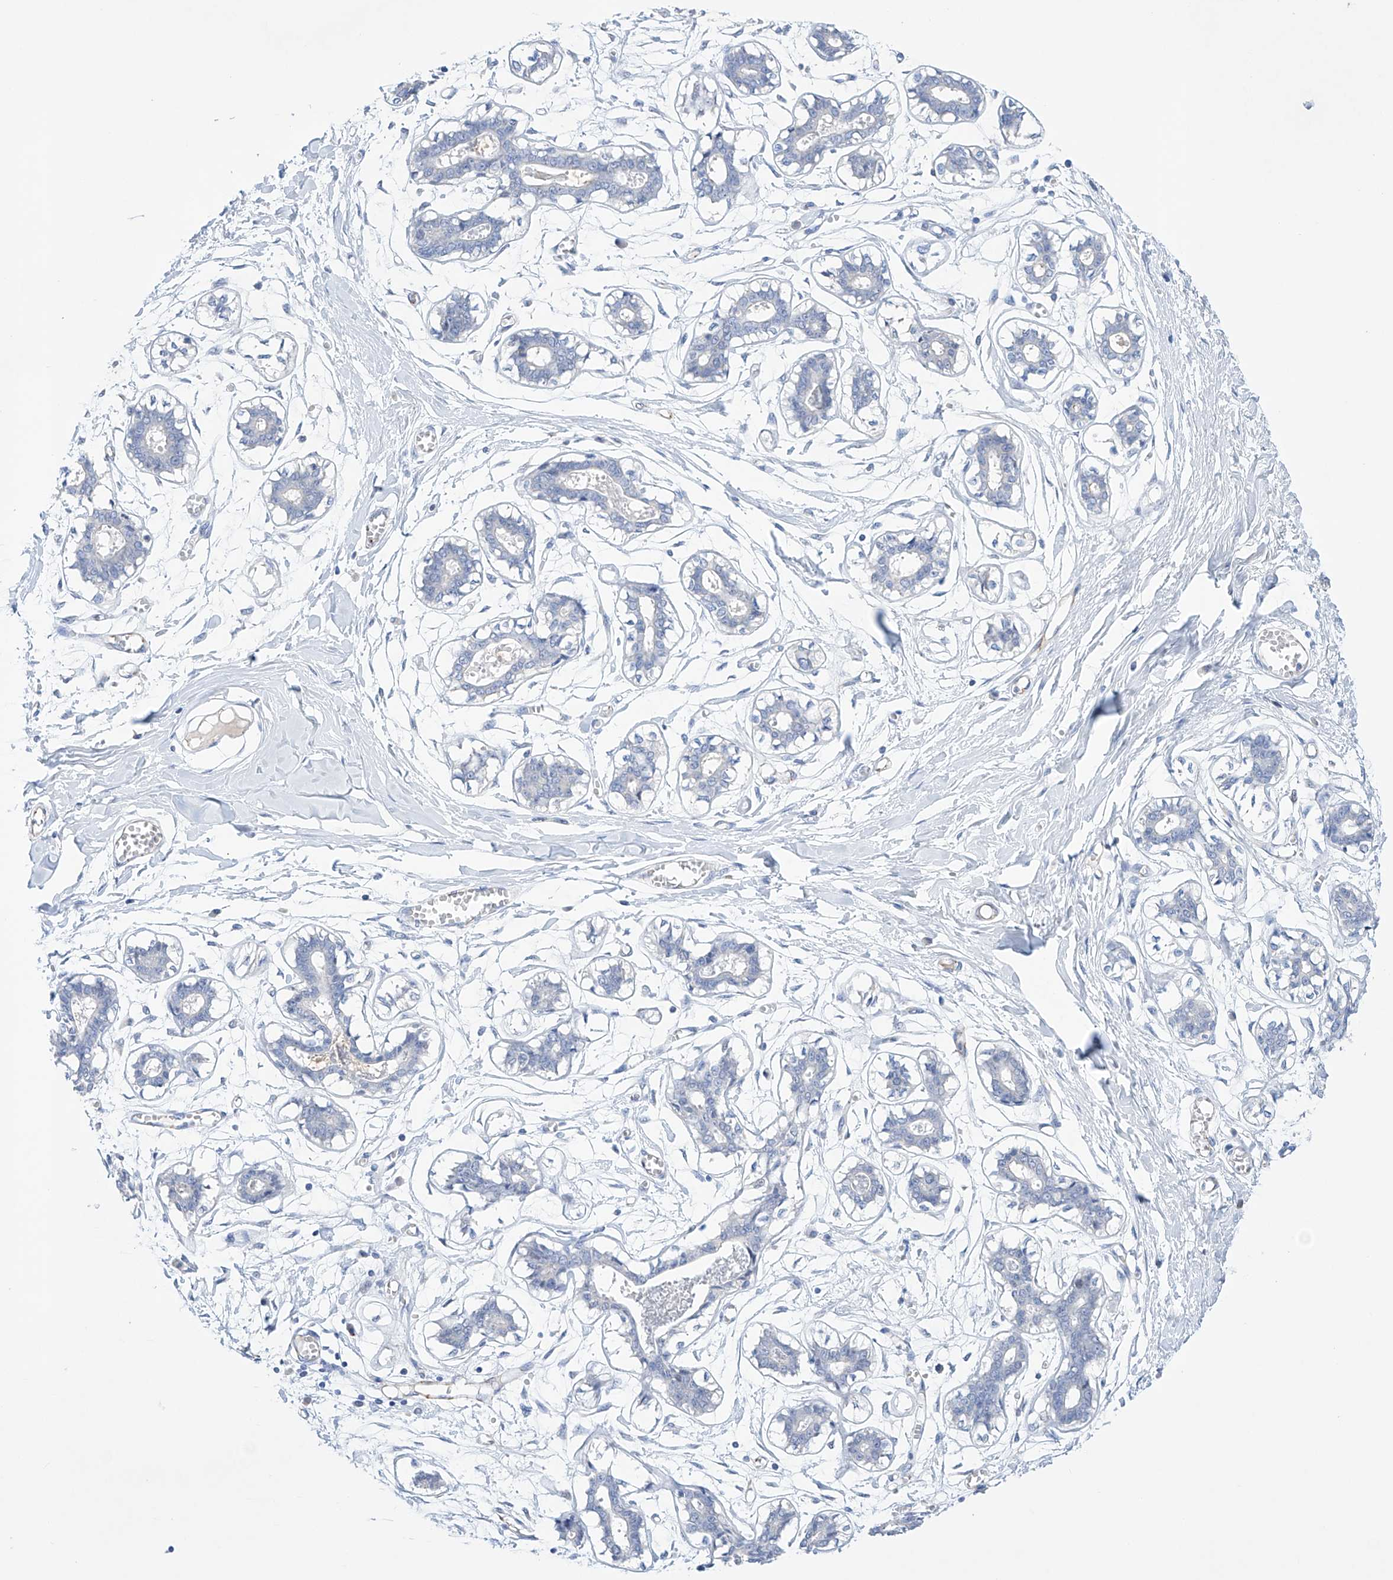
{"staining": {"intensity": "negative", "quantity": "none", "location": "none"}, "tissue": "breast", "cell_type": "Adipocytes", "image_type": "normal", "snomed": [{"axis": "morphology", "description": "Normal tissue, NOS"}, {"axis": "topography", "description": "Breast"}], "caption": "A high-resolution photomicrograph shows immunohistochemistry staining of unremarkable breast, which displays no significant positivity in adipocytes.", "gene": "ETV7", "patient": {"sex": "female", "age": 27}}